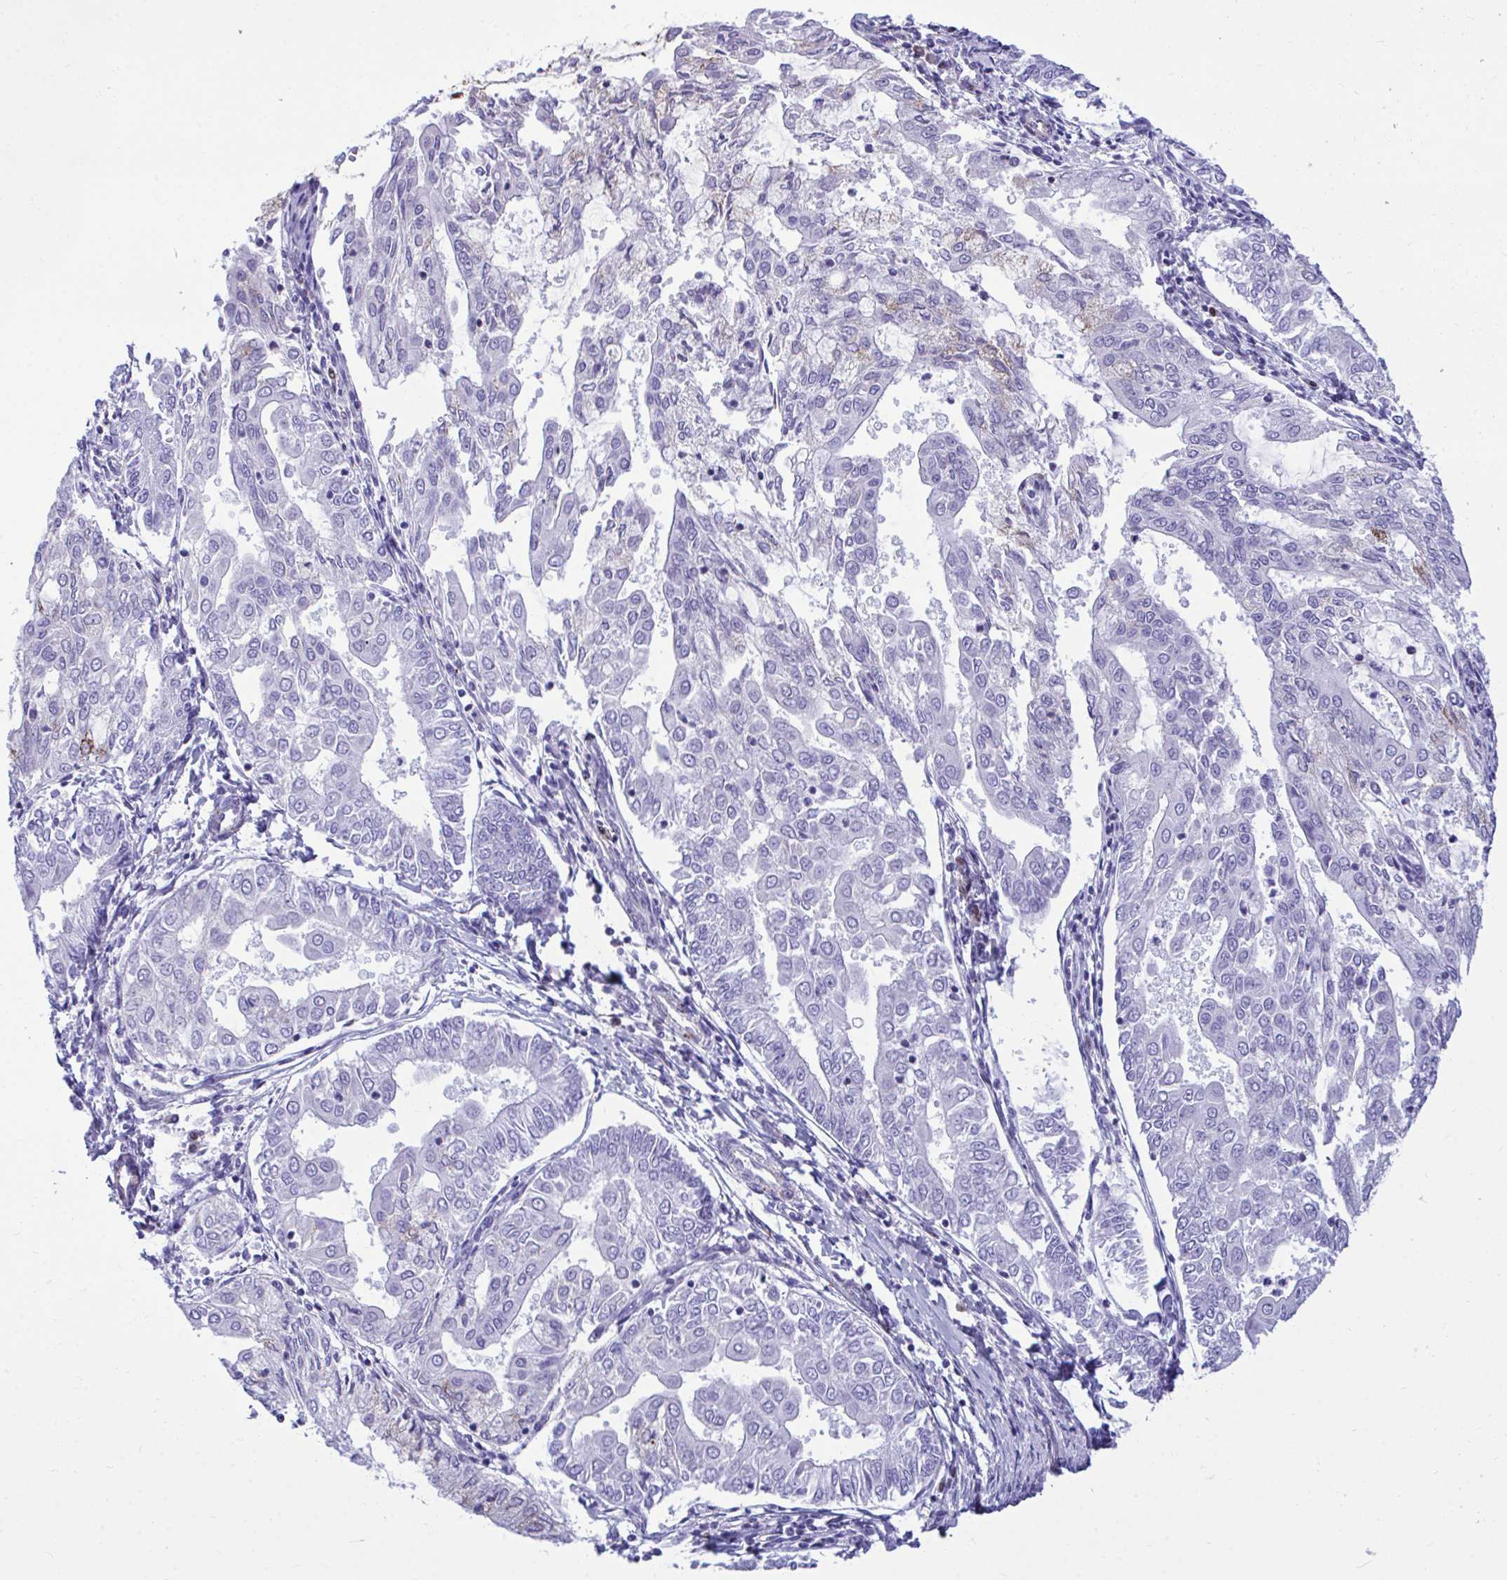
{"staining": {"intensity": "negative", "quantity": "none", "location": "none"}, "tissue": "endometrial cancer", "cell_type": "Tumor cells", "image_type": "cancer", "snomed": [{"axis": "morphology", "description": "Adenocarcinoma, NOS"}, {"axis": "topography", "description": "Endometrium"}], "caption": "Histopathology image shows no protein staining in tumor cells of endometrial adenocarcinoma tissue.", "gene": "SLC25A51", "patient": {"sex": "female", "age": 68}}